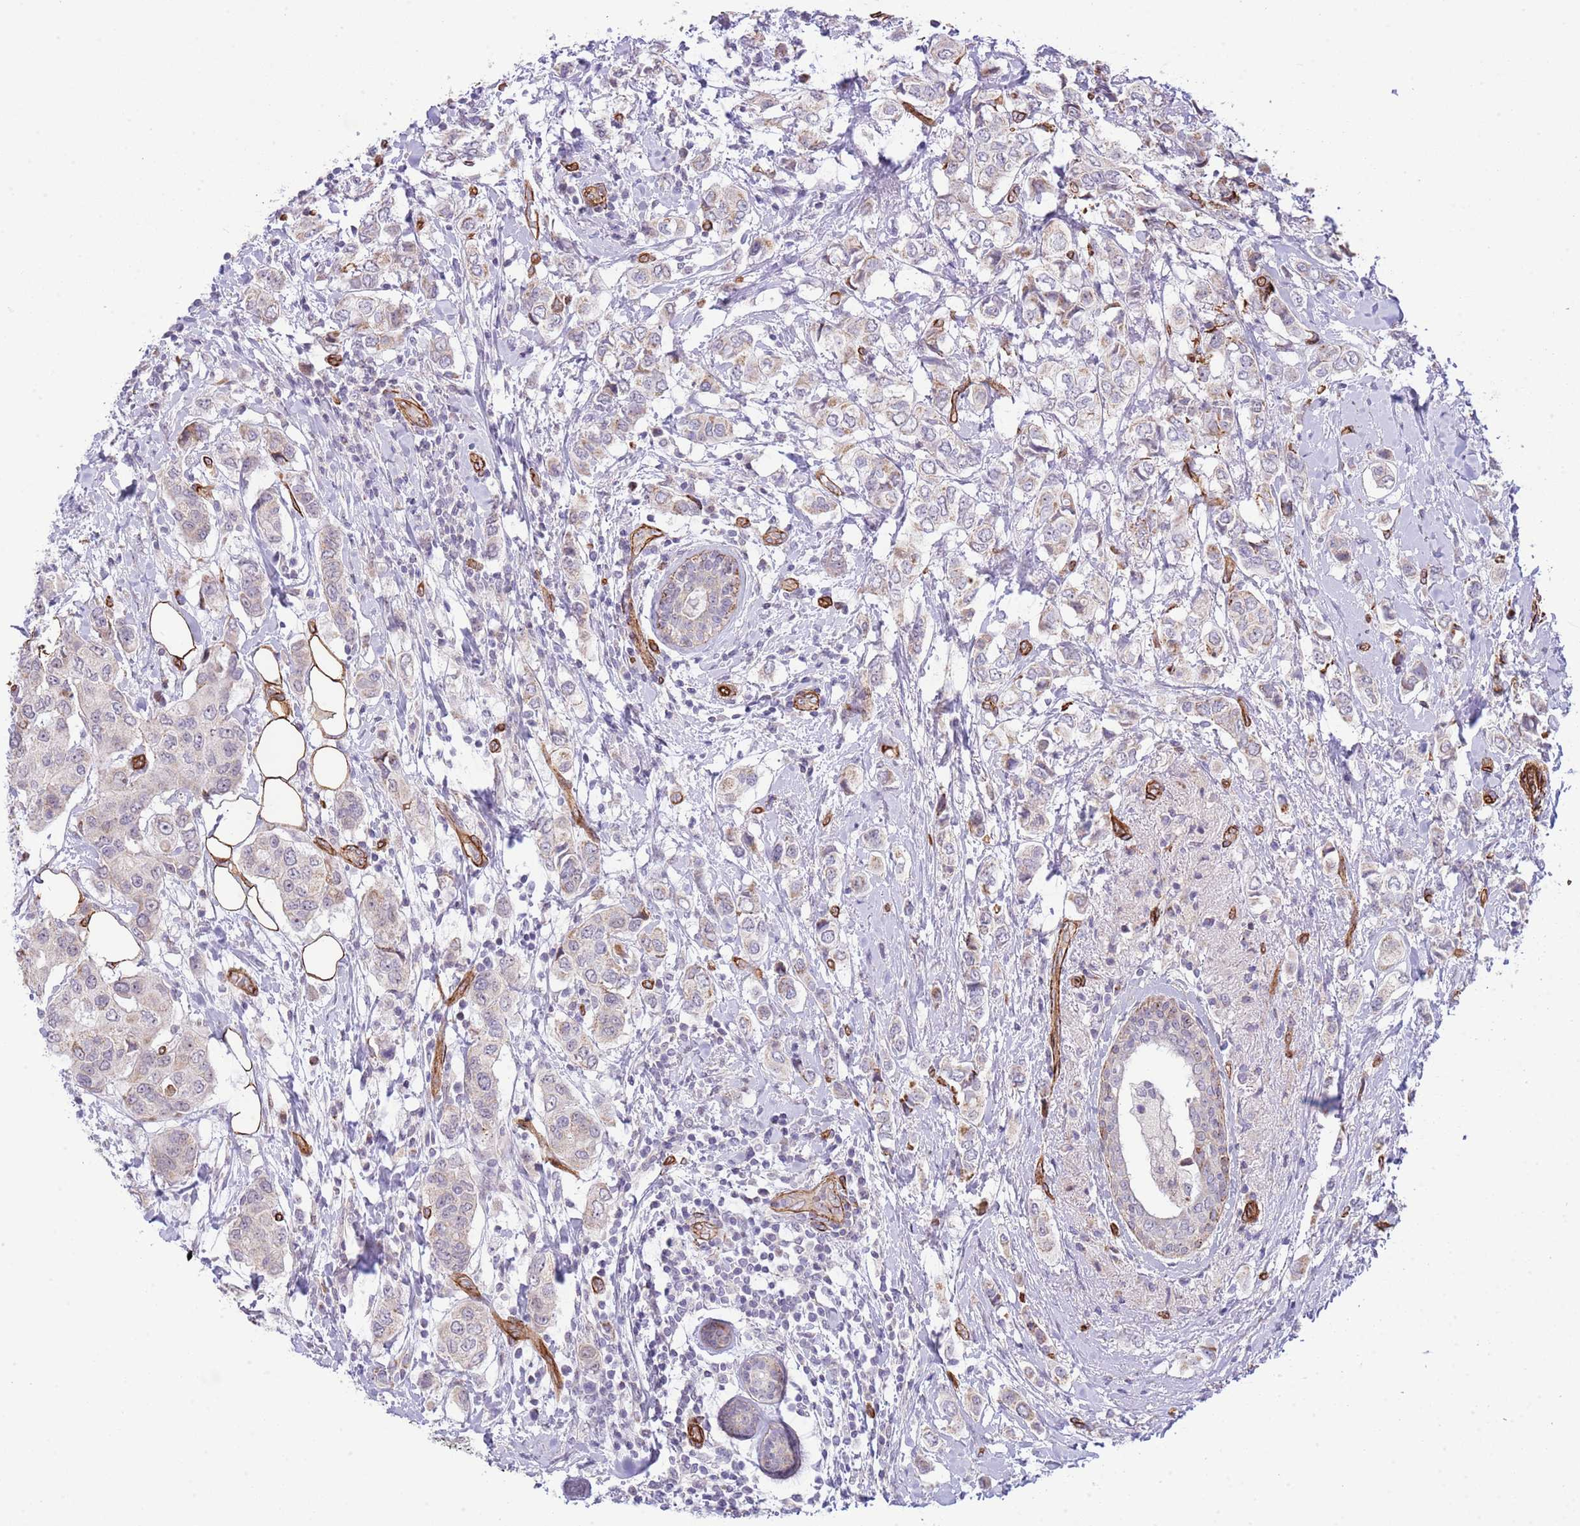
{"staining": {"intensity": "weak", "quantity": "<25%", "location": "cytoplasmic/membranous"}, "tissue": "breast cancer", "cell_type": "Tumor cells", "image_type": "cancer", "snomed": [{"axis": "morphology", "description": "Lobular carcinoma"}, {"axis": "topography", "description": "Breast"}], "caption": "Photomicrograph shows no significant protein expression in tumor cells of lobular carcinoma (breast).", "gene": "NEK3", "patient": {"sex": "female", "age": 51}}